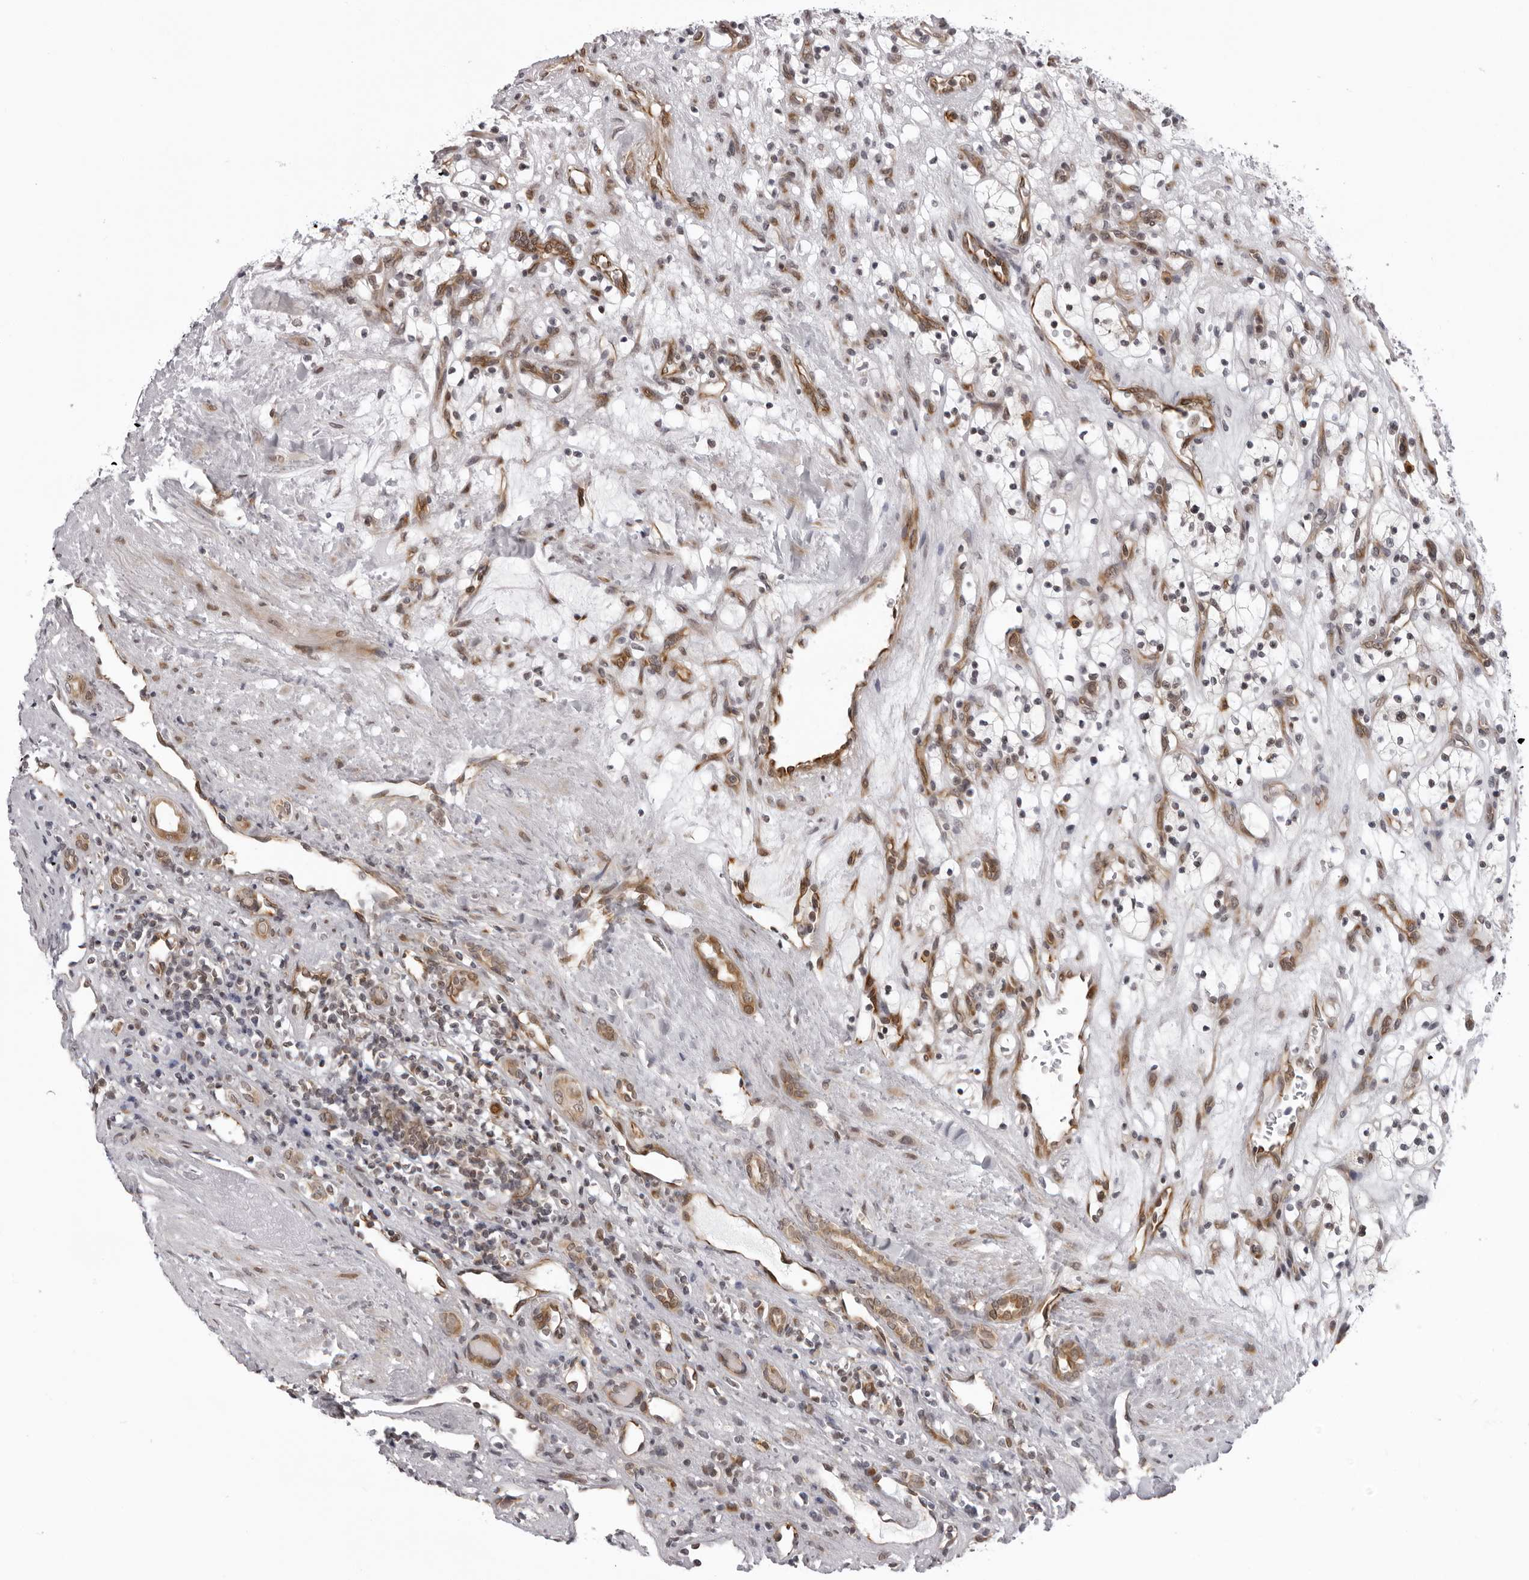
{"staining": {"intensity": "weak", "quantity": "<25%", "location": "cytoplasmic/membranous"}, "tissue": "renal cancer", "cell_type": "Tumor cells", "image_type": "cancer", "snomed": [{"axis": "morphology", "description": "Adenocarcinoma, NOS"}, {"axis": "topography", "description": "Kidney"}], "caption": "A histopathology image of renal cancer stained for a protein demonstrates no brown staining in tumor cells. The staining was performed using DAB (3,3'-diaminobenzidine) to visualize the protein expression in brown, while the nuclei were stained in blue with hematoxylin (Magnification: 20x).", "gene": "GCSAML", "patient": {"sex": "female", "age": 57}}